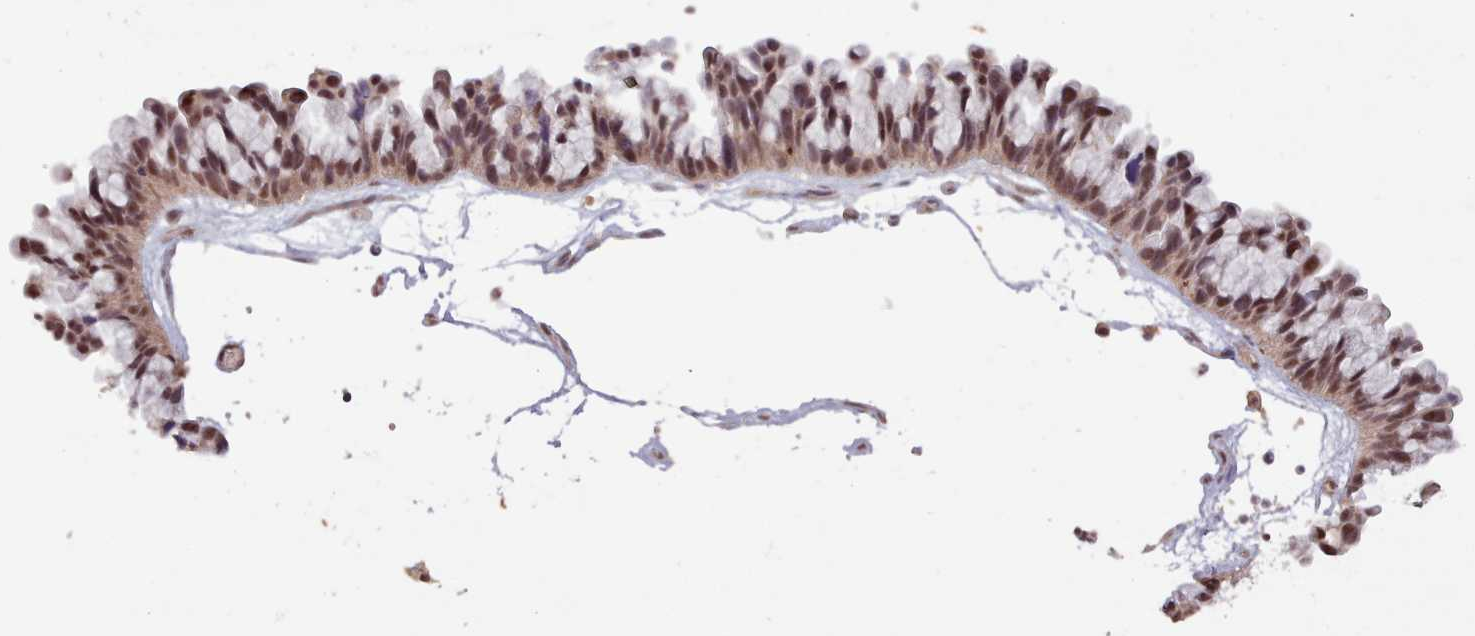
{"staining": {"intensity": "moderate", "quantity": "25%-75%", "location": "nuclear"}, "tissue": "ovarian cancer", "cell_type": "Tumor cells", "image_type": "cancer", "snomed": [{"axis": "morphology", "description": "Cystadenocarcinoma, serous, NOS"}, {"axis": "topography", "description": "Ovary"}], "caption": "Immunohistochemical staining of ovarian serous cystadenocarcinoma displays medium levels of moderate nuclear protein positivity in approximately 25%-75% of tumor cells.", "gene": "CDC6", "patient": {"sex": "female", "age": 56}}